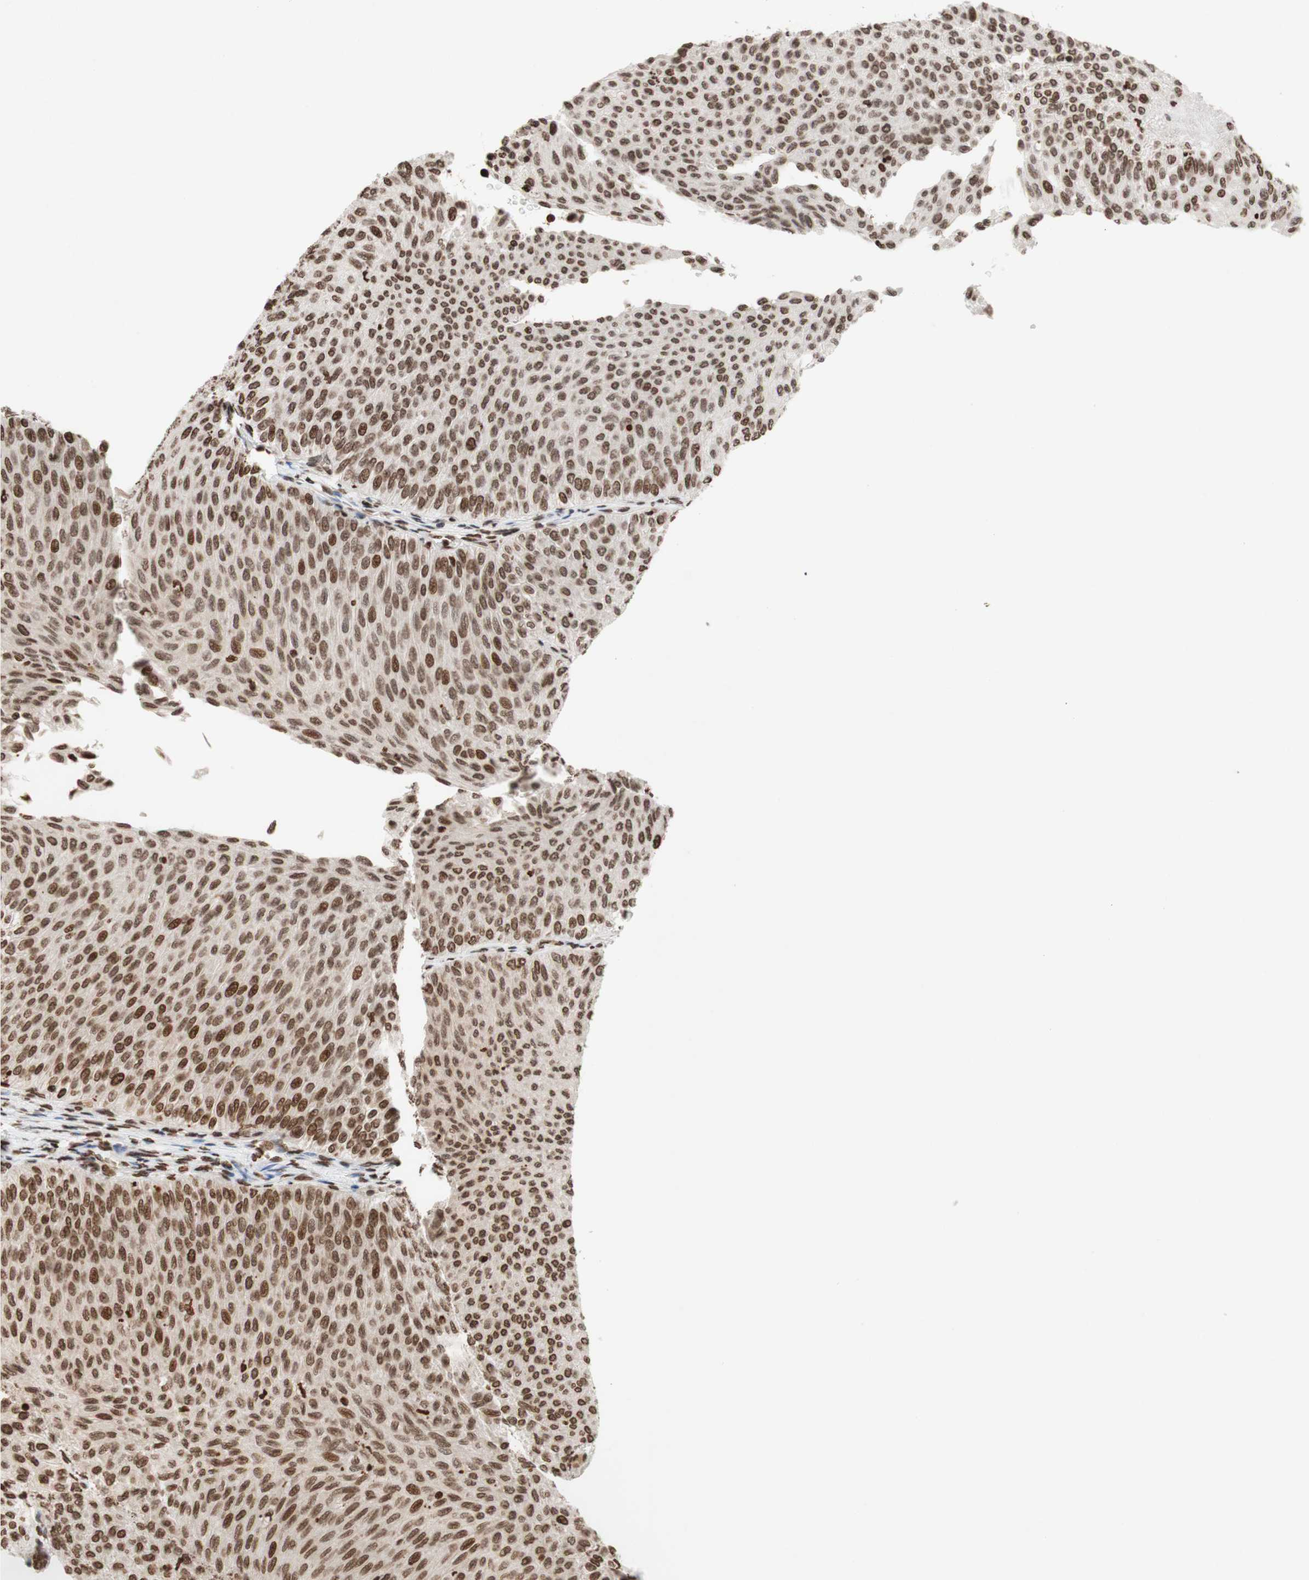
{"staining": {"intensity": "moderate", "quantity": ">75%", "location": "nuclear"}, "tissue": "urothelial cancer", "cell_type": "Tumor cells", "image_type": "cancer", "snomed": [{"axis": "morphology", "description": "Urothelial carcinoma, Low grade"}, {"axis": "topography", "description": "Urinary bladder"}], "caption": "IHC image of neoplastic tissue: human low-grade urothelial carcinoma stained using immunohistochemistry (IHC) displays medium levels of moderate protein expression localized specifically in the nuclear of tumor cells, appearing as a nuclear brown color.", "gene": "NCOA3", "patient": {"sex": "male", "age": 78}}